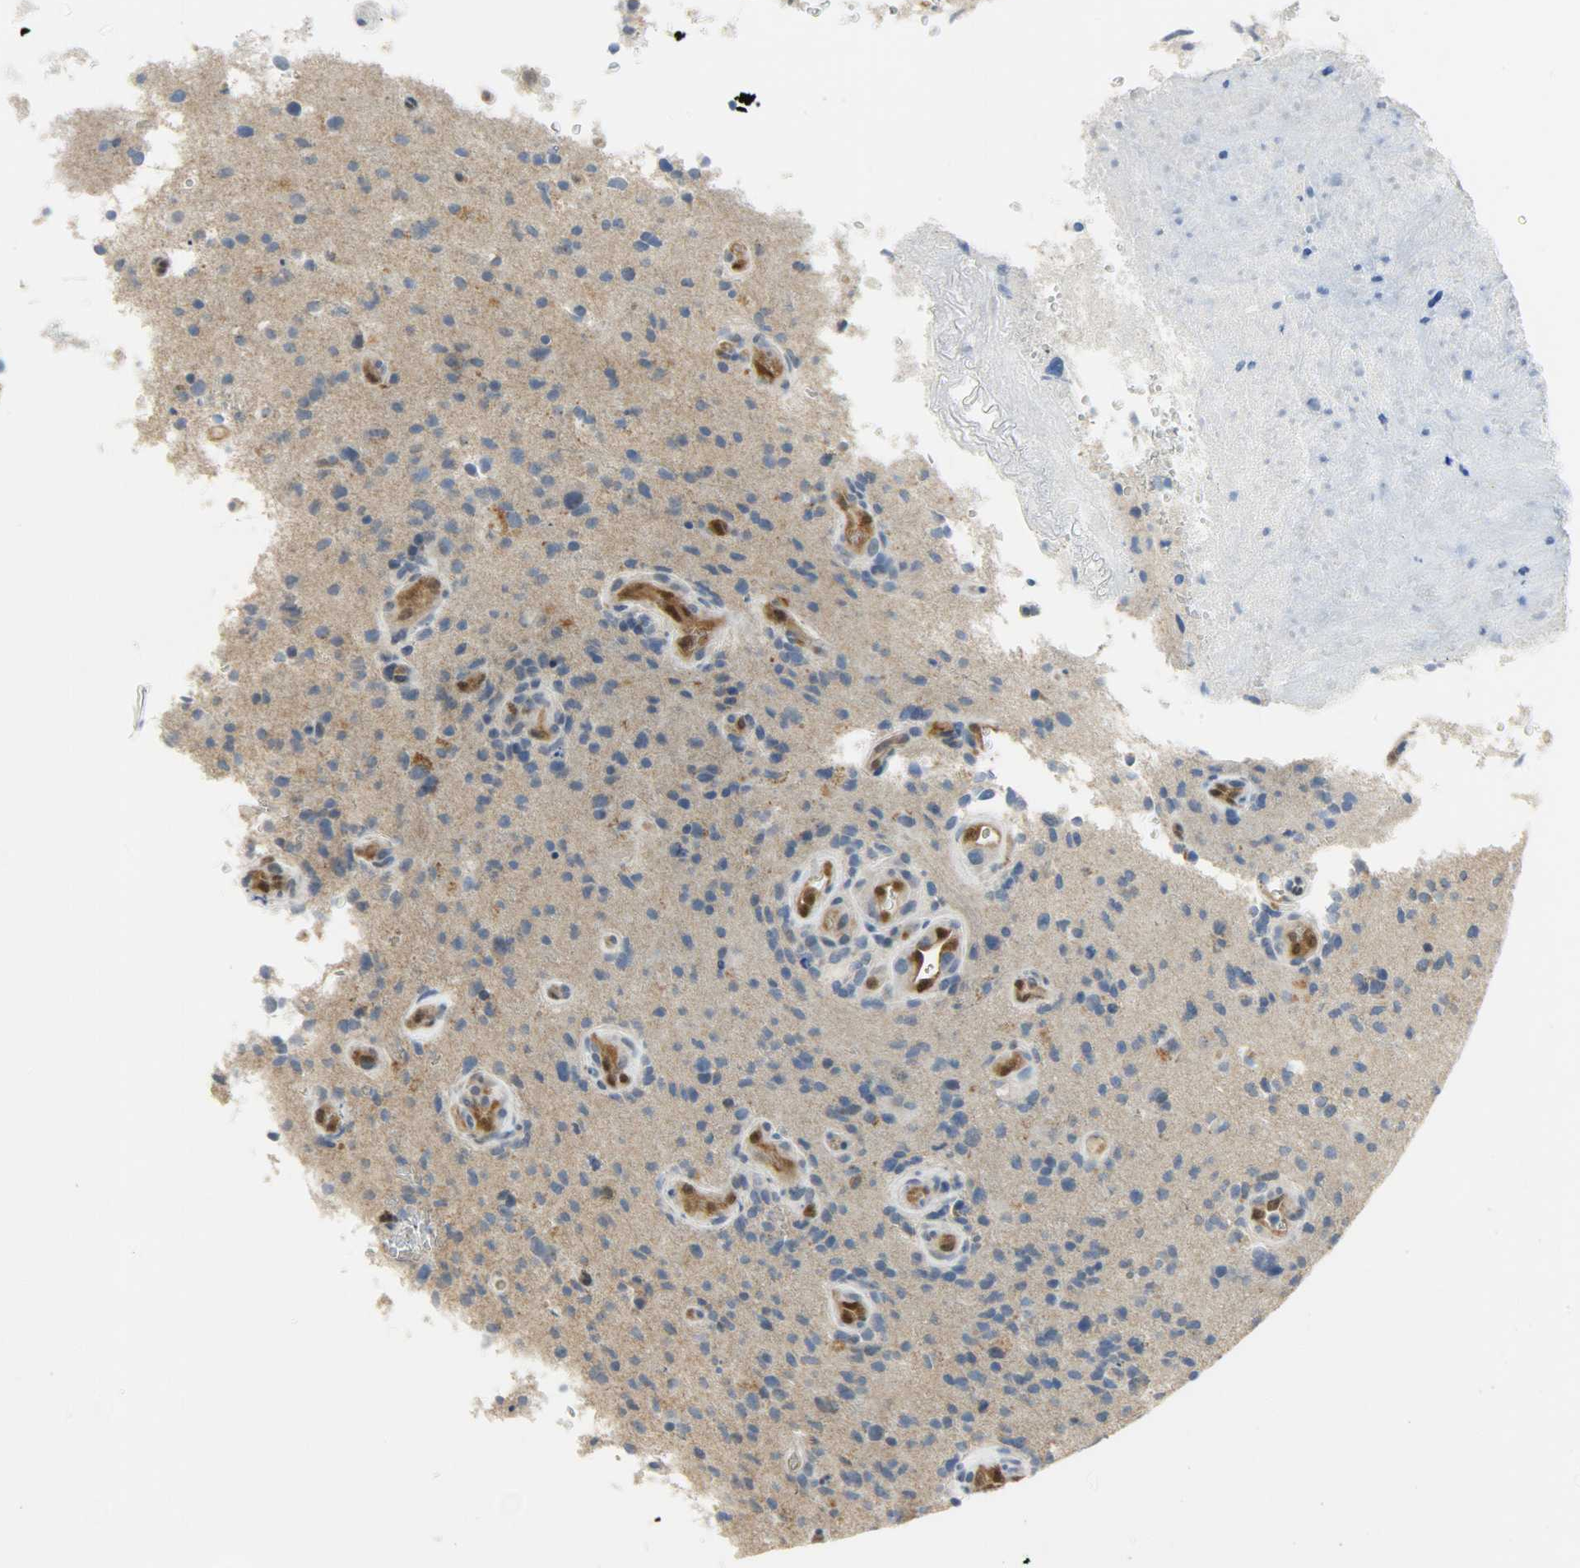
{"staining": {"intensity": "negative", "quantity": "none", "location": "none"}, "tissue": "glioma", "cell_type": "Tumor cells", "image_type": "cancer", "snomed": [{"axis": "morphology", "description": "Normal tissue, NOS"}, {"axis": "morphology", "description": "Glioma, malignant, High grade"}, {"axis": "topography", "description": "Cerebral cortex"}], "caption": "Protein analysis of high-grade glioma (malignant) exhibits no significant expression in tumor cells.", "gene": "FKBP1A", "patient": {"sex": "male", "age": 75}}